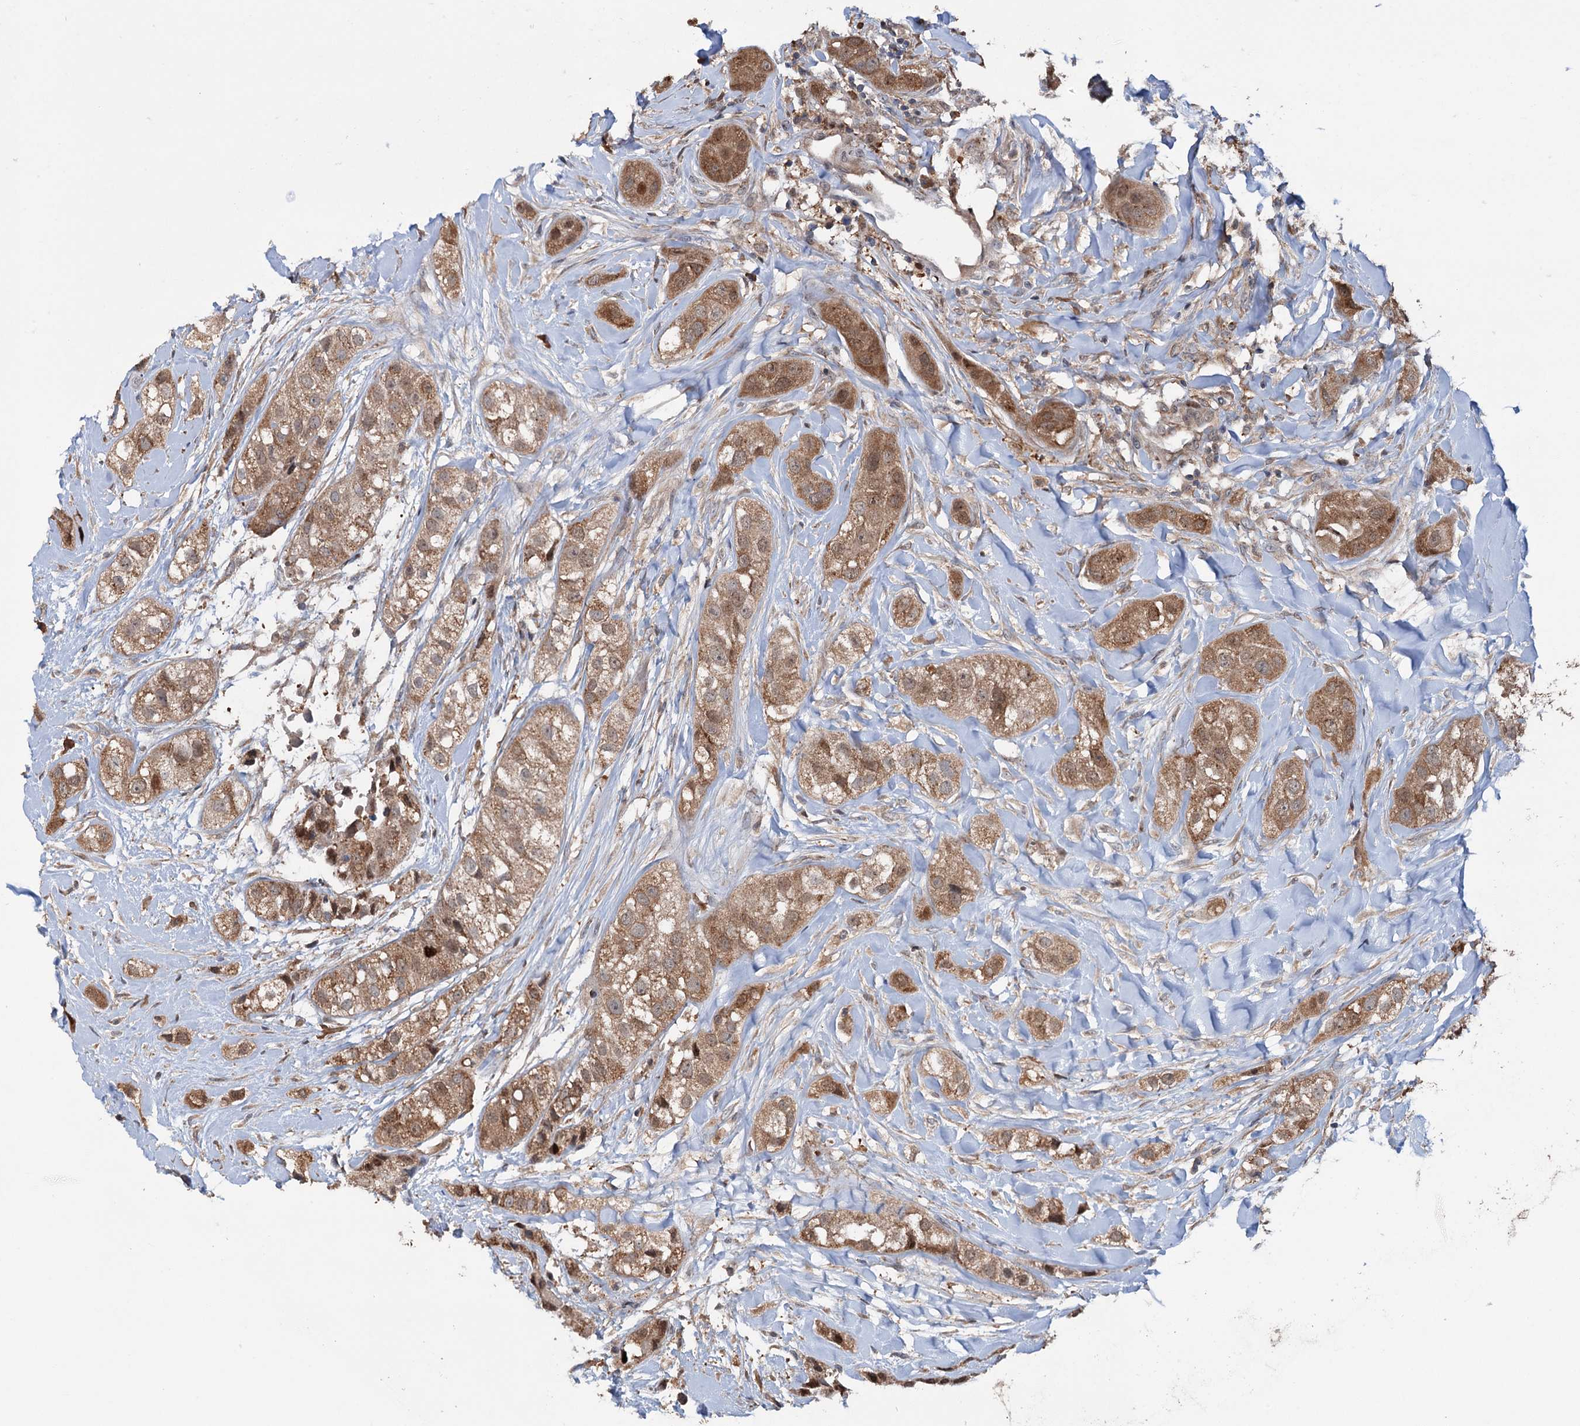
{"staining": {"intensity": "moderate", "quantity": ">75%", "location": "cytoplasmic/membranous,nuclear"}, "tissue": "head and neck cancer", "cell_type": "Tumor cells", "image_type": "cancer", "snomed": [{"axis": "morphology", "description": "Normal tissue, NOS"}, {"axis": "morphology", "description": "Squamous cell carcinoma, NOS"}, {"axis": "topography", "description": "Skeletal muscle"}, {"axis": "topography", "description": "Head-Neck"}], "caption": "This photomicrograph displays immunohistochemistry (IHC) staining of human head and neck cancer (squamous cell carcinoma), with medium moderate cytoplasmic/membranous and nuclear positivity in approximately >75% of tumor cells.", "gene": "NCAPD2", "patient": {"sex": "male", "age": 51}}